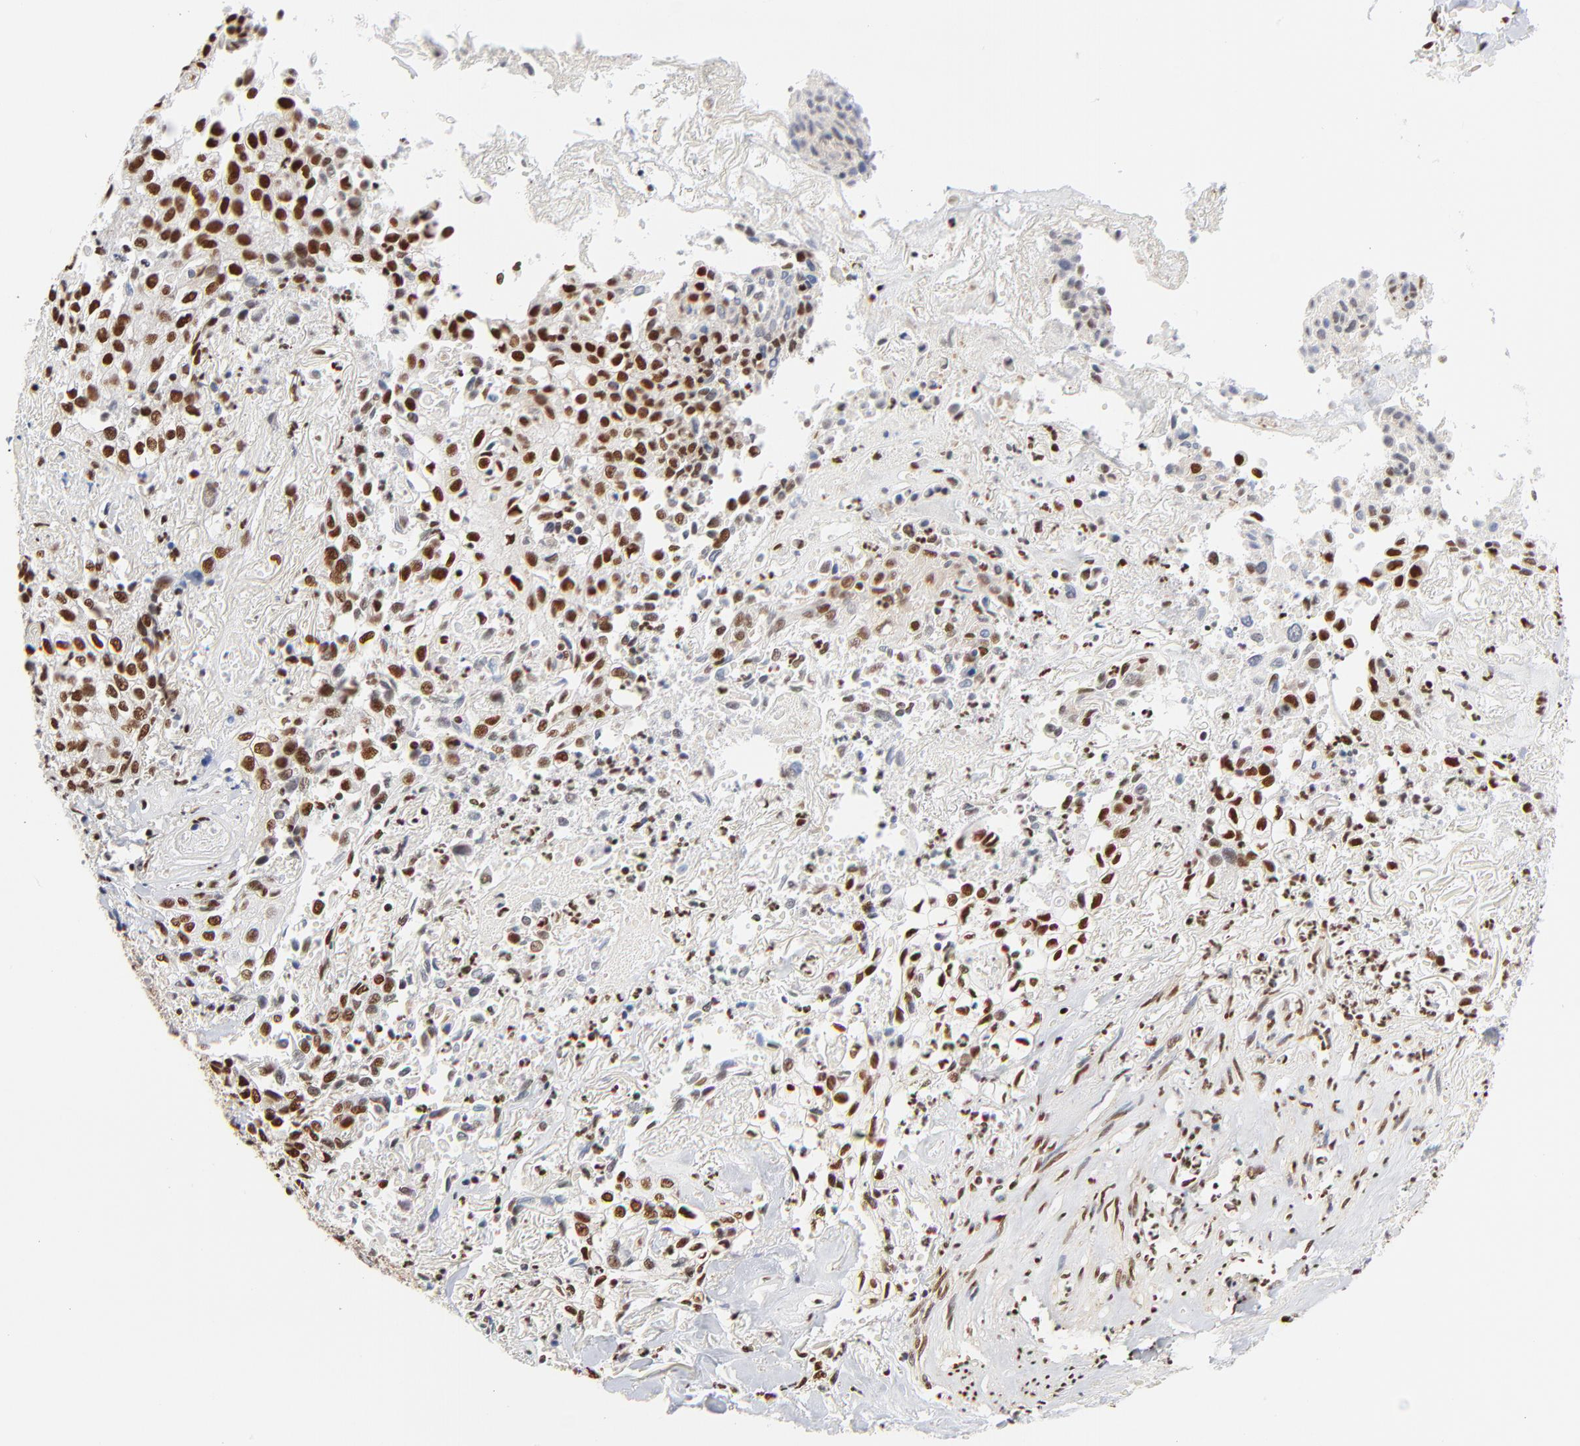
{"staining": {"intensity": "strong", "quantity": ">75%", "location": "nuclear"}, "tissue": "skin cancer", "cell_type": "Tumor cells", "image_type": "cancer", "snomed": [{"axis": "morphology", "description": "Squamous cell carcinoma, NOS"}, {"axis": "topography", "description": "Skin"}], "caption": "Tumor cells display strong nuclear expression in about >75% of cells in skin cancer (squamous cell carcinoma).", "gene": "CREB1", "patient": {"sex": "male", "age": 65}}